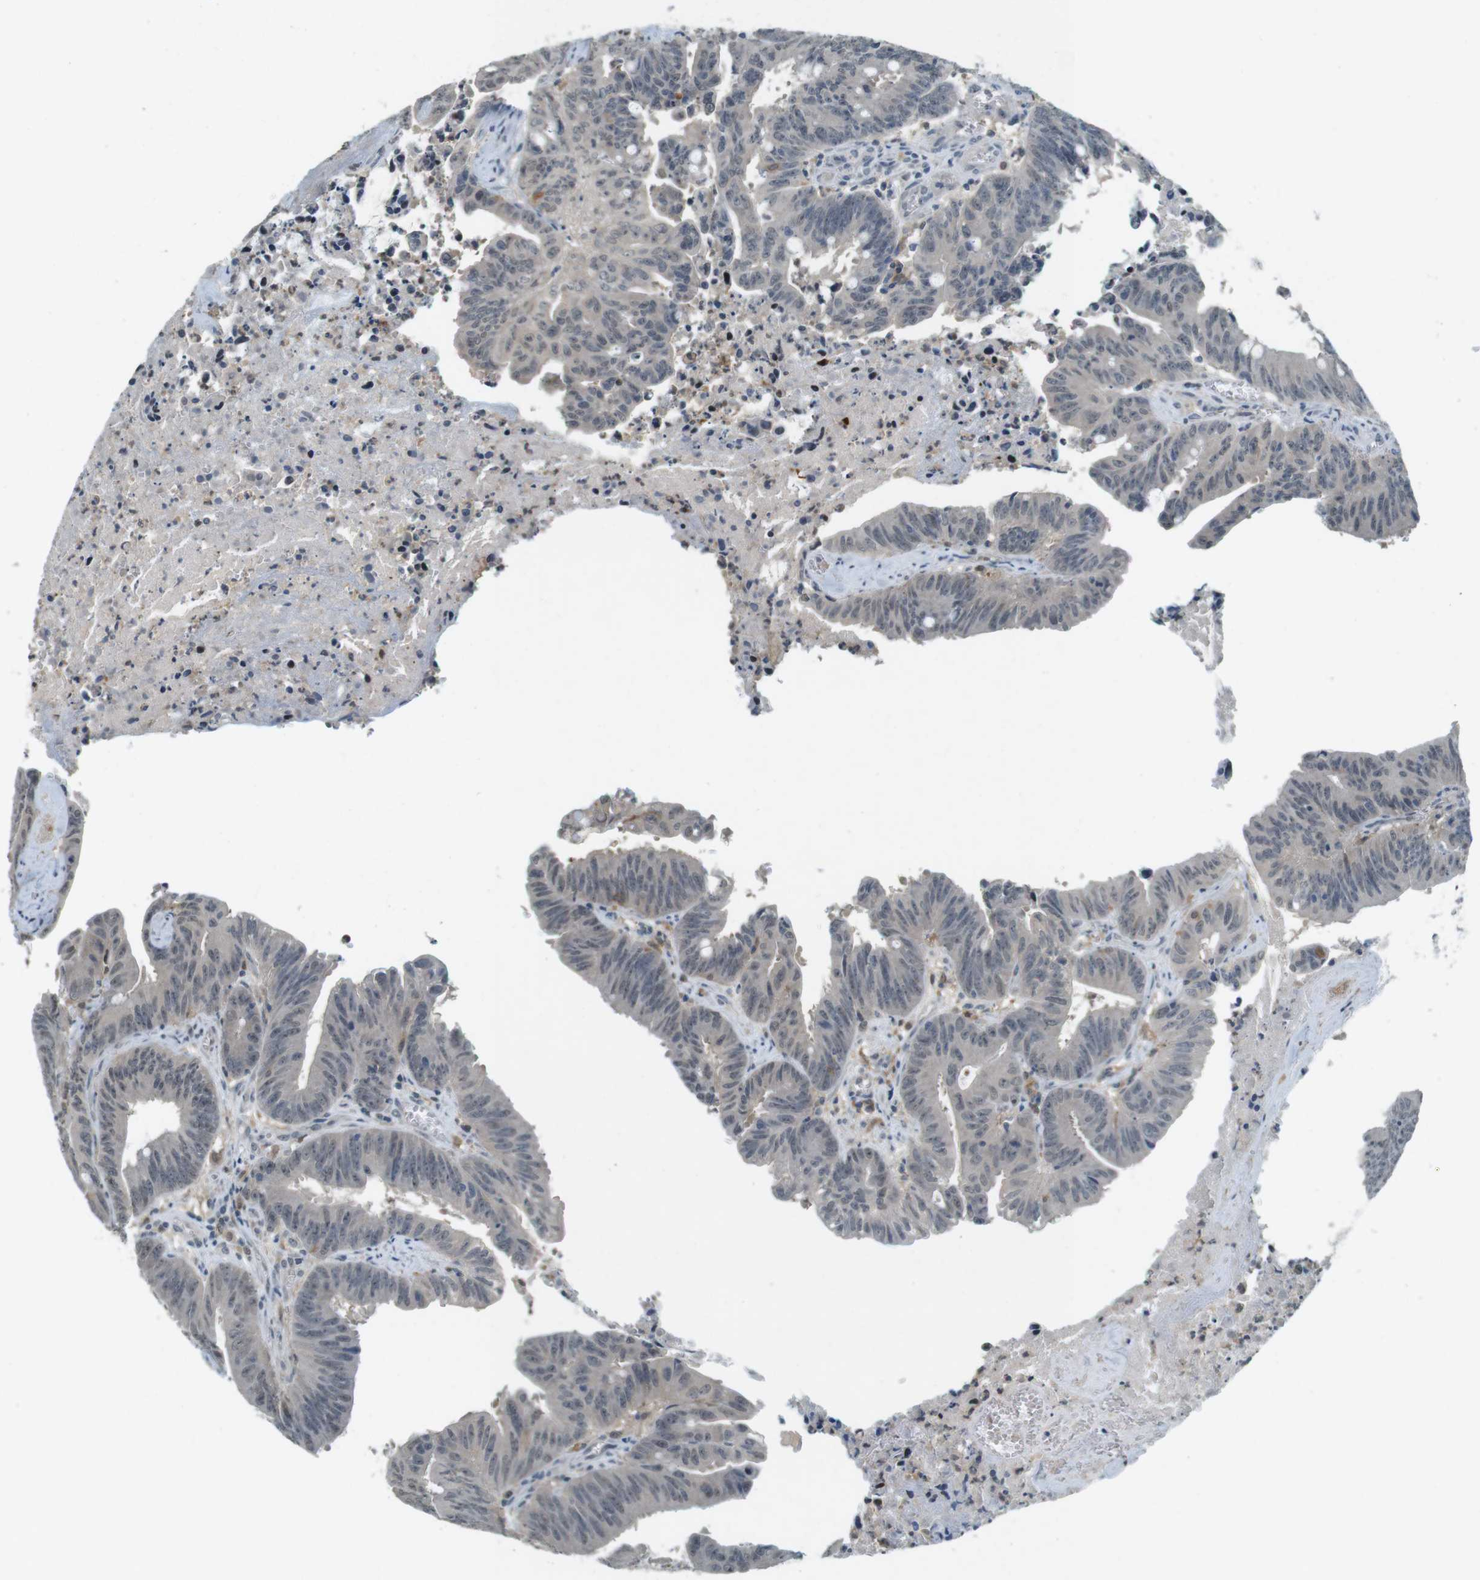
{"staining": {"intensity": "negative", "quantity": "none", "location": "none"}, "tissue": "colorectal cancer", "cell_type": "Tumor cells", "image_type": "cancer", "snomed": [{"axis": "morphology", "description": "Adenocarcinoma, NOS"}, {"axis": "topography", "description": "Colon"}], "caption": "An immunohistochemistry (IHC) histopathology image of colorectal cancer is shown. There is no staining in tumor cells of colorectal cancer. (Stains: DAB immunohistochemistry with hematoxylin counter stain, Microscopy: brightfield microscopy at high magnification).", "gene": "CDK14", "patient": {"sex": "male", "age": 45}}